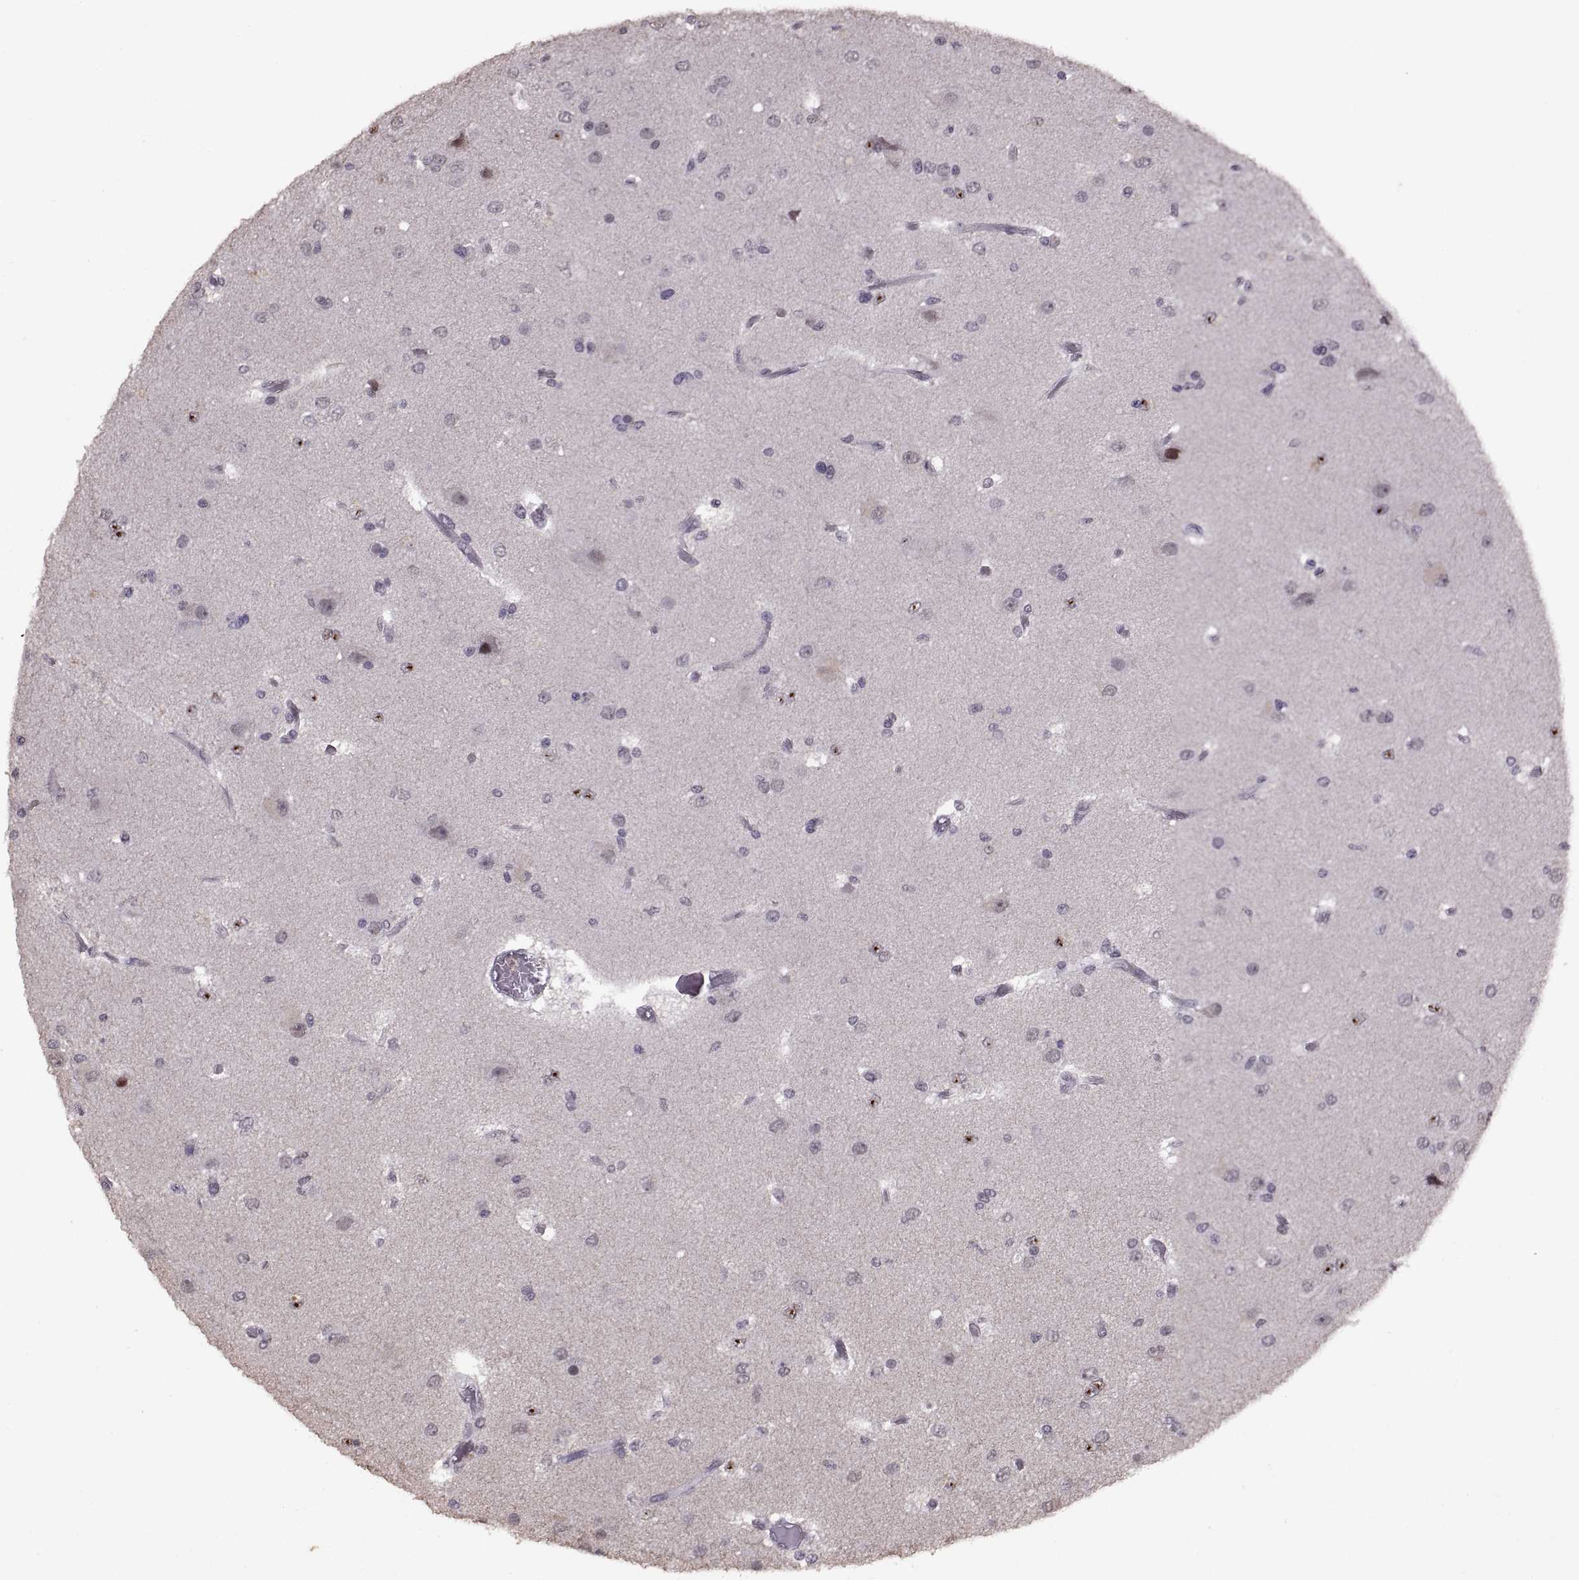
{"staining": {"intensity": "negative", "quantity": "none", "location": "none"}, "tissue": "glioma", "cell_type": "Tumor cells", "image_type": "cancer", "snomed": [{"axis": "morphology", "description": "Glioma, malignant, High grade"}, {"axis": "topography", "description": "Brain"}], "caption": "This is a image of immunohistochemistry staining of glioma, which shows no staining in tumor cells.", "gene": "PALS1", "patient": {"sex": "female", "age": 63}}